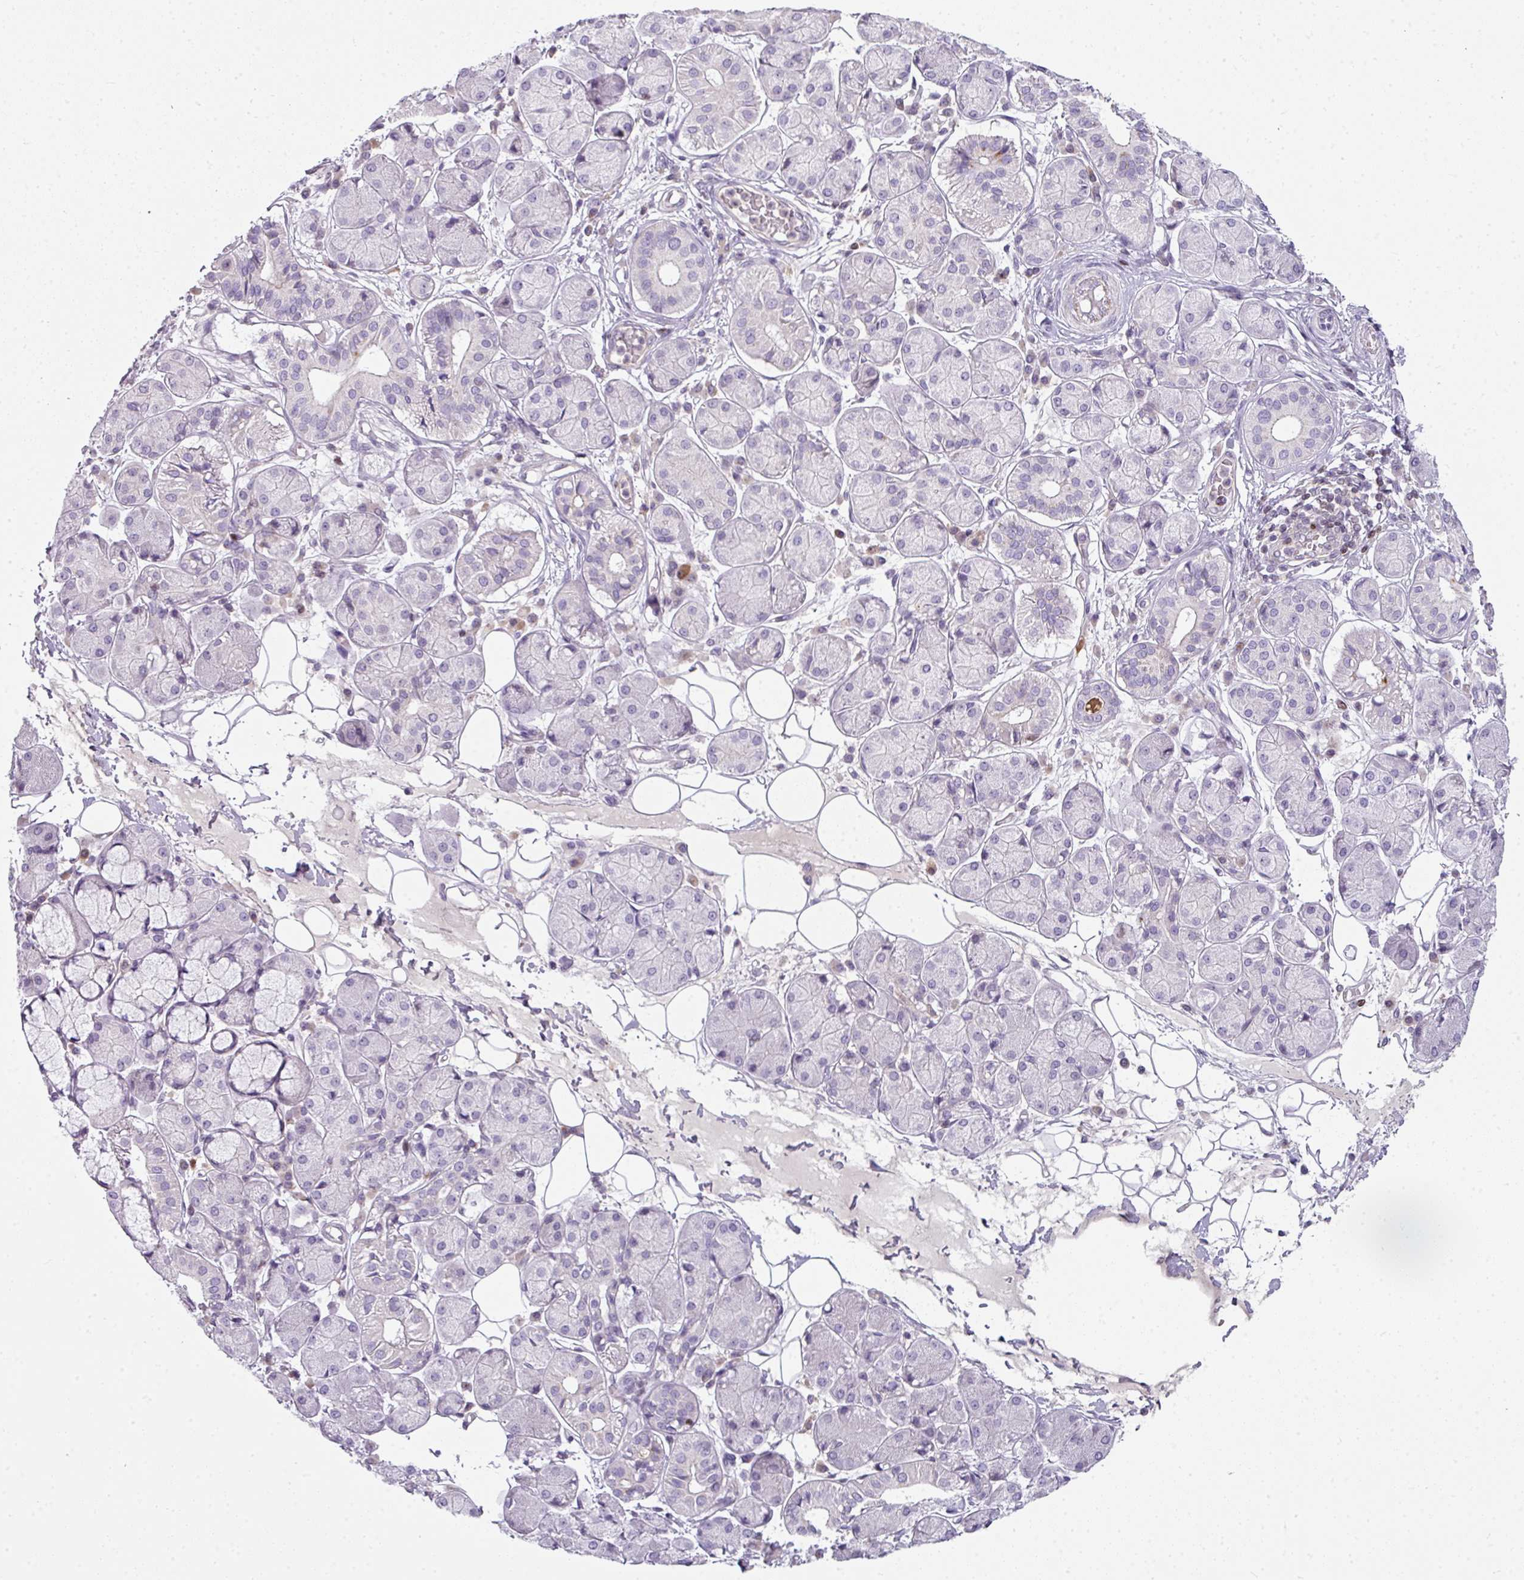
{"staining": {"intensity": "negative", "quantity": "none", "location": "none"}, "tissue": "salivary gland", "cell_type": "Glandular cells", "image_type": "normal", "snomed": [{"axis": "morphology", "description": "Squamous cell carcinoma, NOS"}, {"axis": "topography", "description": "Skin"}, {"axis": "topography", "description": "Head-Neck"}], "caption": "Image shows no protein positivity in glandular cells of normal salivary gland.", "gene": "STAT5A", "patient": {"sex": "male", "age": 80}}